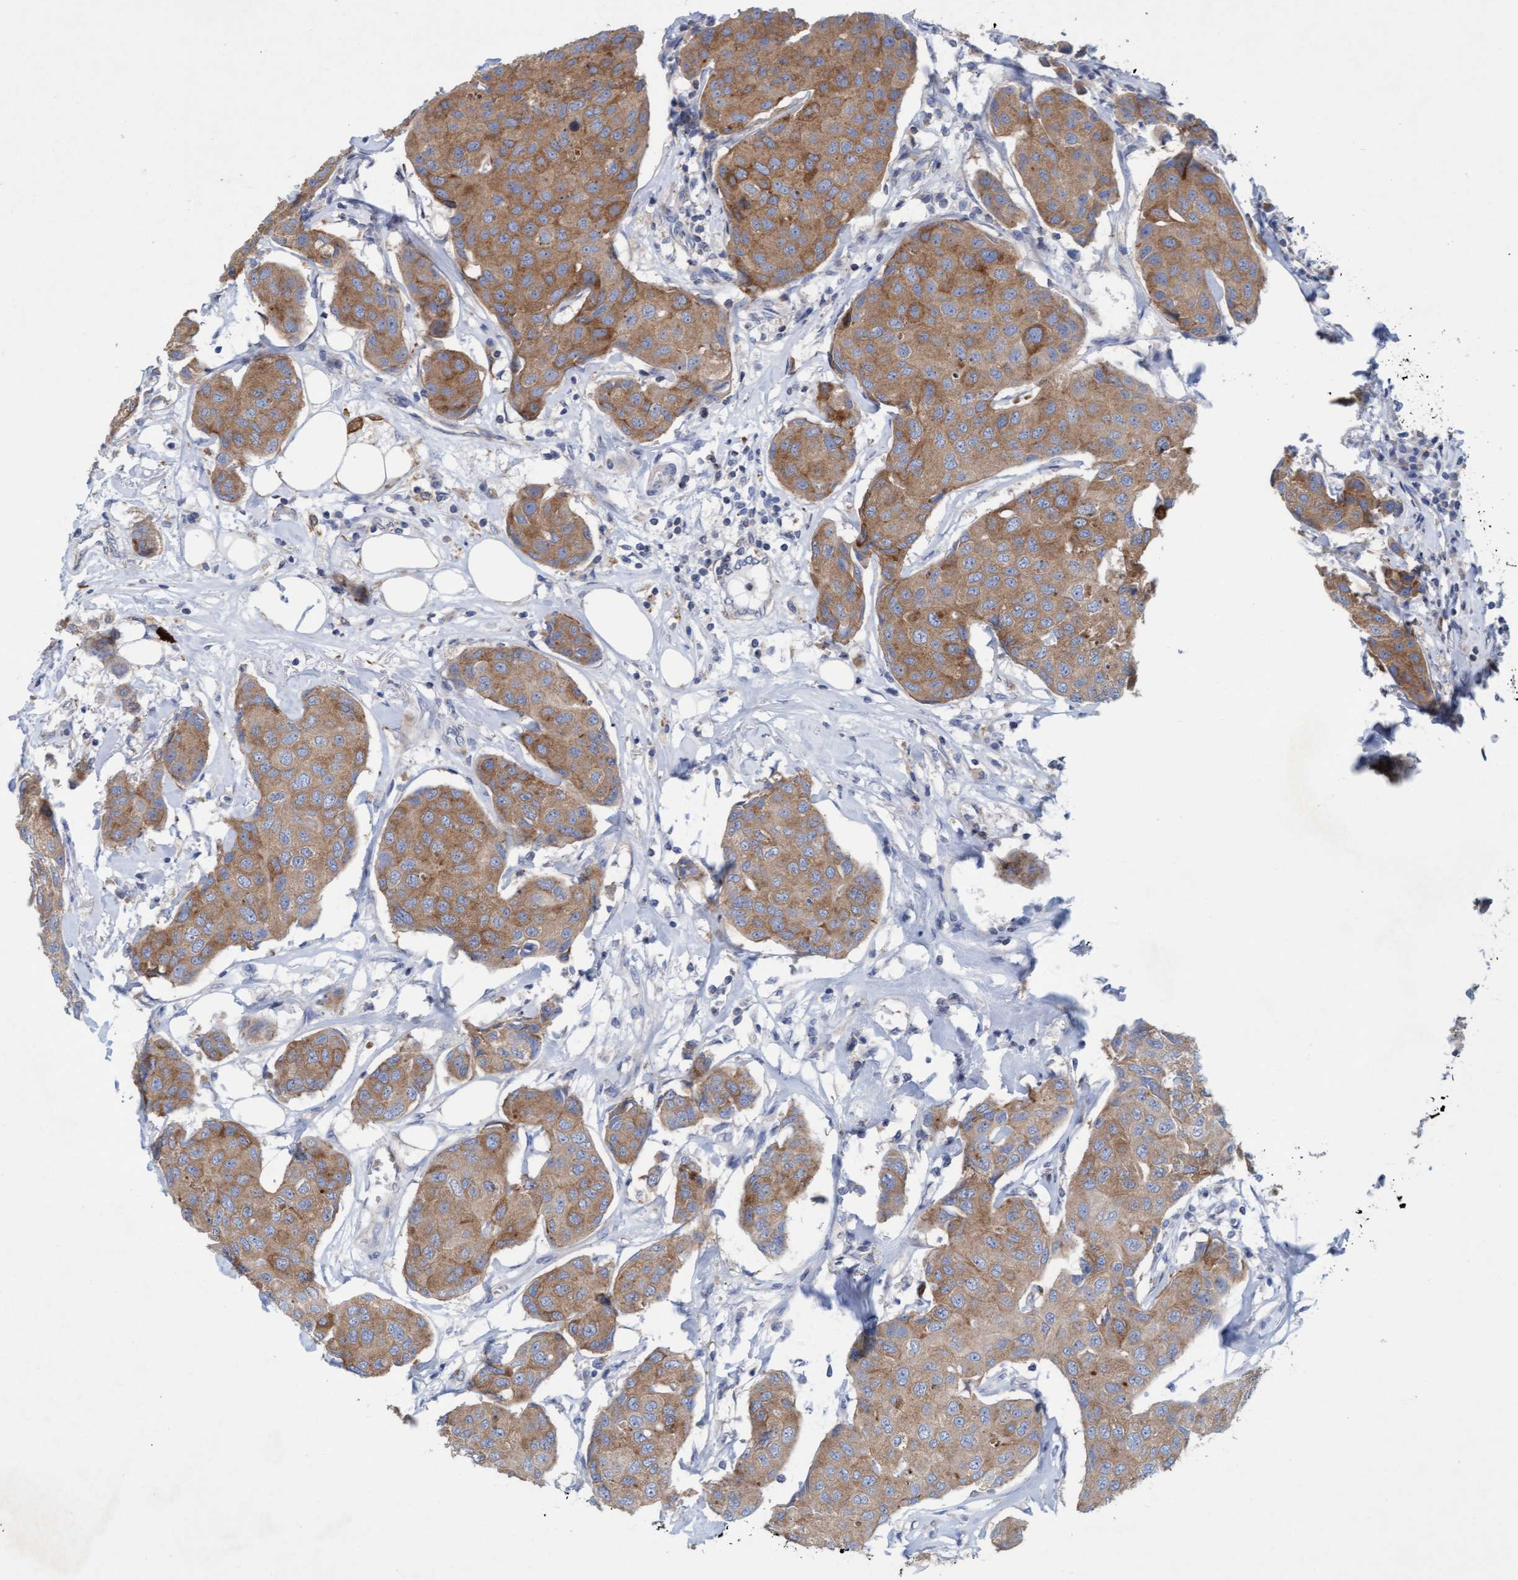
{"staining": {"intensity": "moderate", "quantity": ">75%", "location": "cytoplasmic/membranous"}, "tissue": "breast cancer", "cell_type": "Tumor cells", "image_type": "cancer", "snomed": [{"axis": "morphology", "description": "Duct carcinoma"}, {"axis": "topography", "description": "Breast"}], "caption": "Human breast infiltrating ductal carcinoma stained with a brown dye shows moderate cytoplasmic/membranous positive staining in about >75% of tumor cells.", "gene": "SIGIRR", "patient": {"sex": "female", "age": 80}}